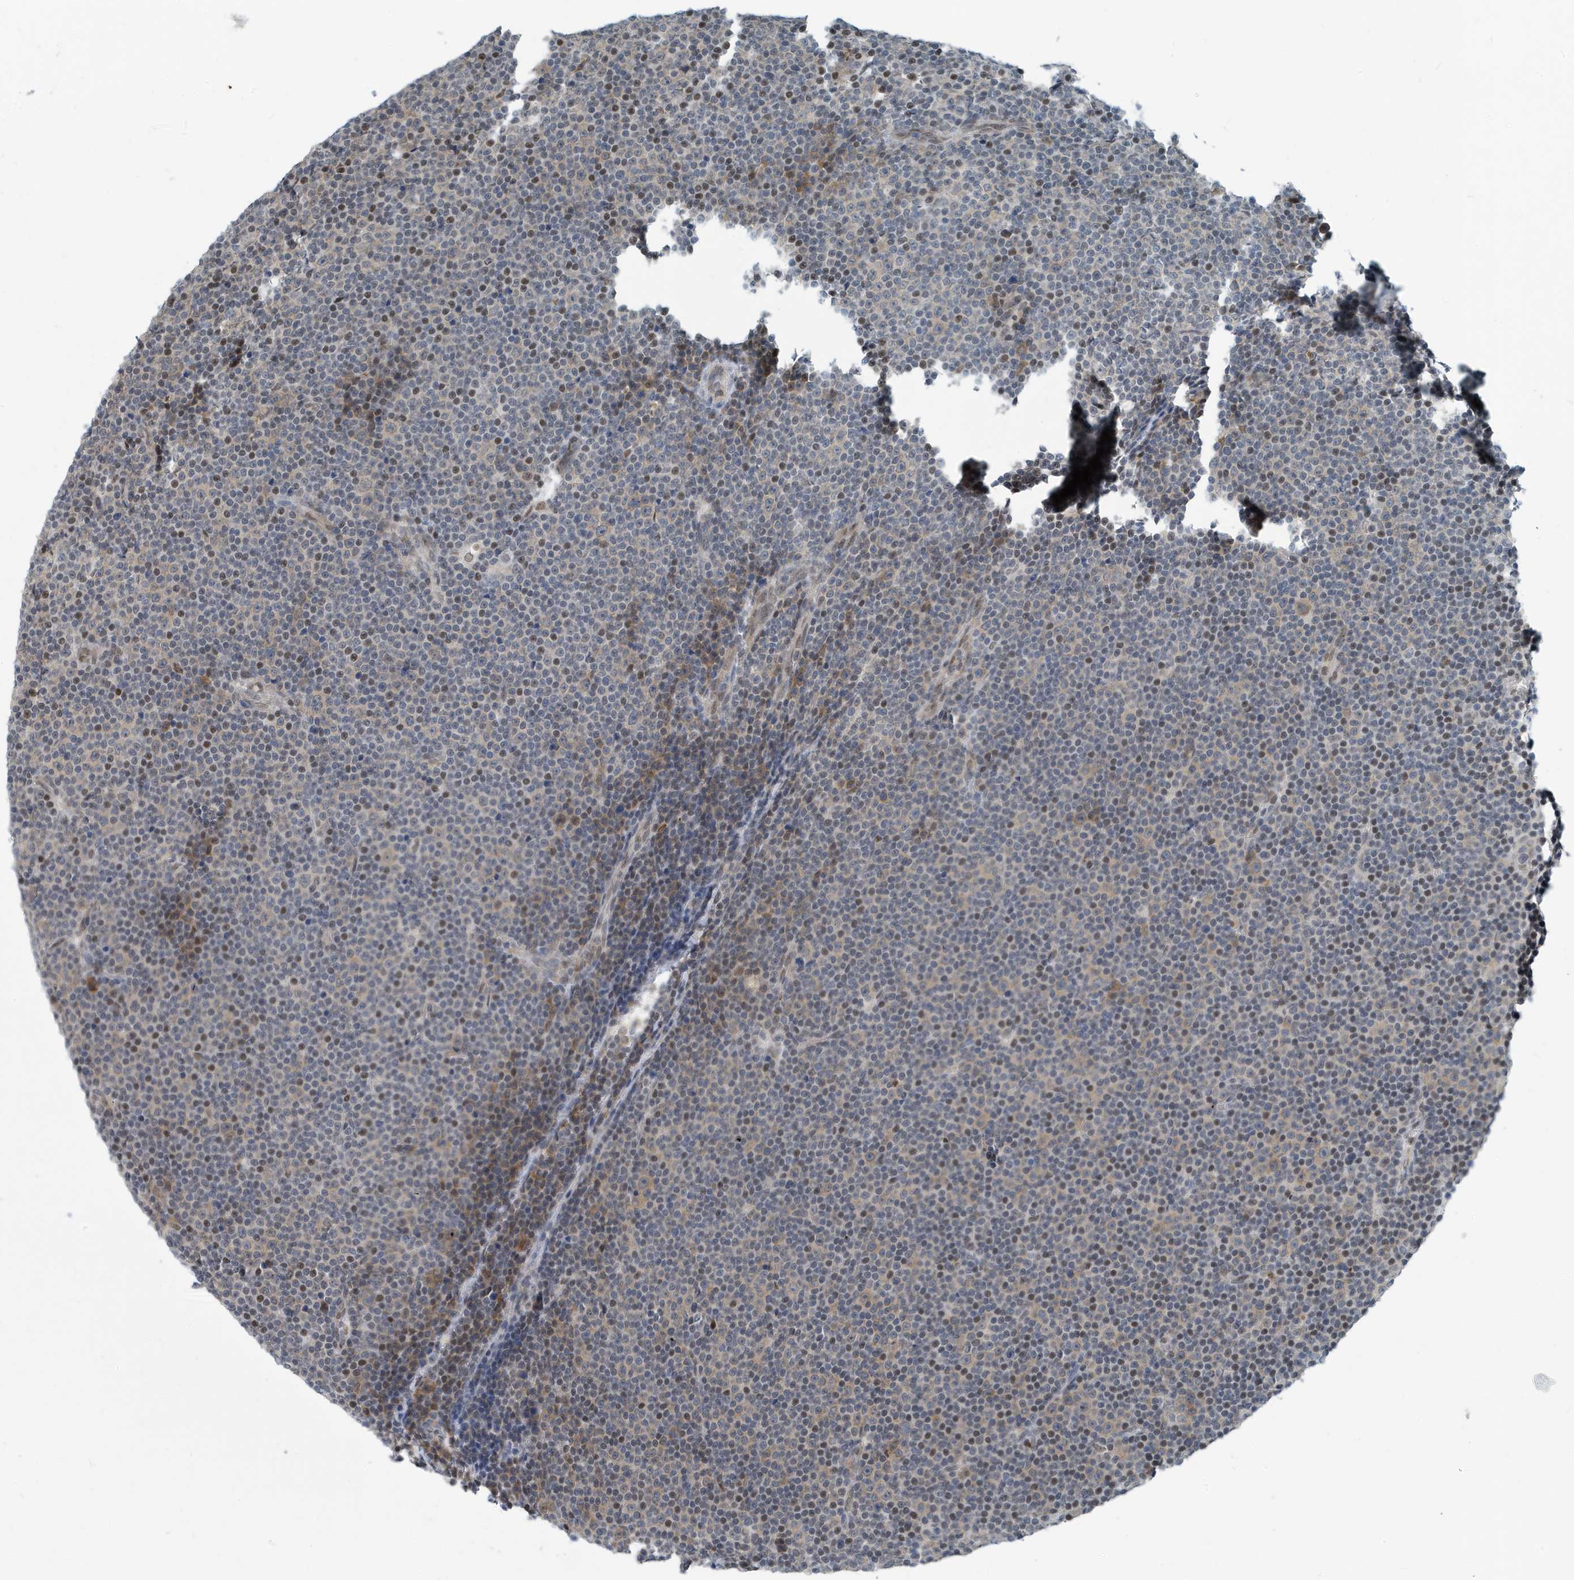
{"staining": {"intensity": "moderate", "quantity": "<25%", "location": "nuclear"}, "tissue": "lymphoma", "cell_type": "Tumor cells", "image_type": "cancer", "snomed": [{"axis": "morphology", "description": "Malignant lymphoma, non-Hodgkin's type, Low grade"}, {"axis": "topography", "description": "Lymph node"}], "caption": "The photomicrograph demonstrates a brown stain indicating the presence of a protein in the nuclear of tumor cells in malignant lymphoma, non-Hodgkin's type (low-grade). (DAB IHC, brown staining for protein, blue staining for nuclei).", "gene": "KIF15", "patient": {"sex": "female", "age": 67}}